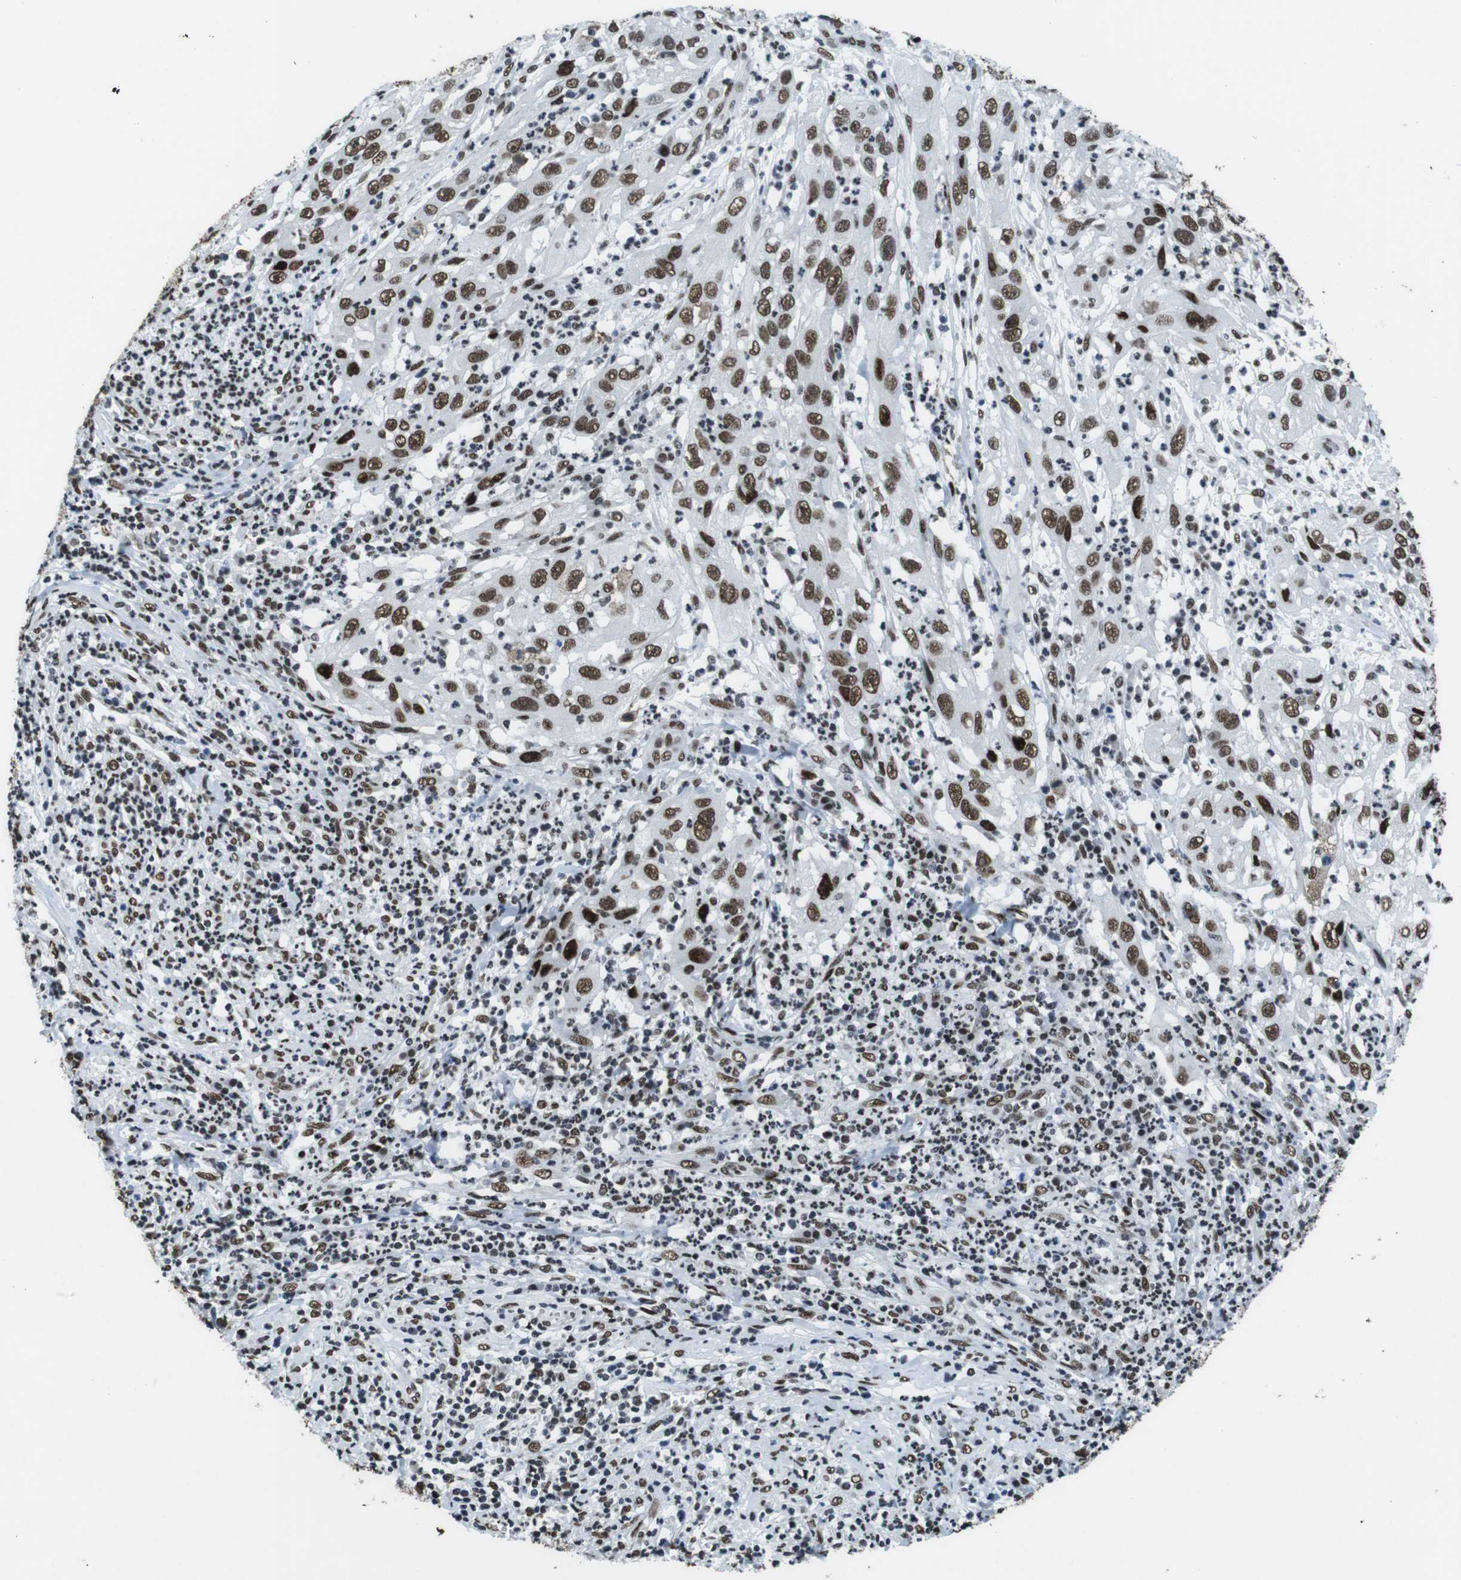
{"staining": {"intensity": "moderate", "quantity": ">75%", "location": "nuclear"}, "tissue": "cervical cancer", "cell_type": "Tumor cells", "image_type": "cancer", "snomed": [{"axis": "morphology", "description": "Squamous cell carcinoma, NOS"}, {"axis": "topography", "description": "Cervix"}], "caption": "DAB (3,3'-diaminobenzidine) immunohistochemical staining of cervical cancer (squamous cell carcinoma) demonstrates moderate nuclear protein expression in approximately >75% of tumor cells.", "gene": "CITED2", "patient": {"sex": "female", "age": 32}}